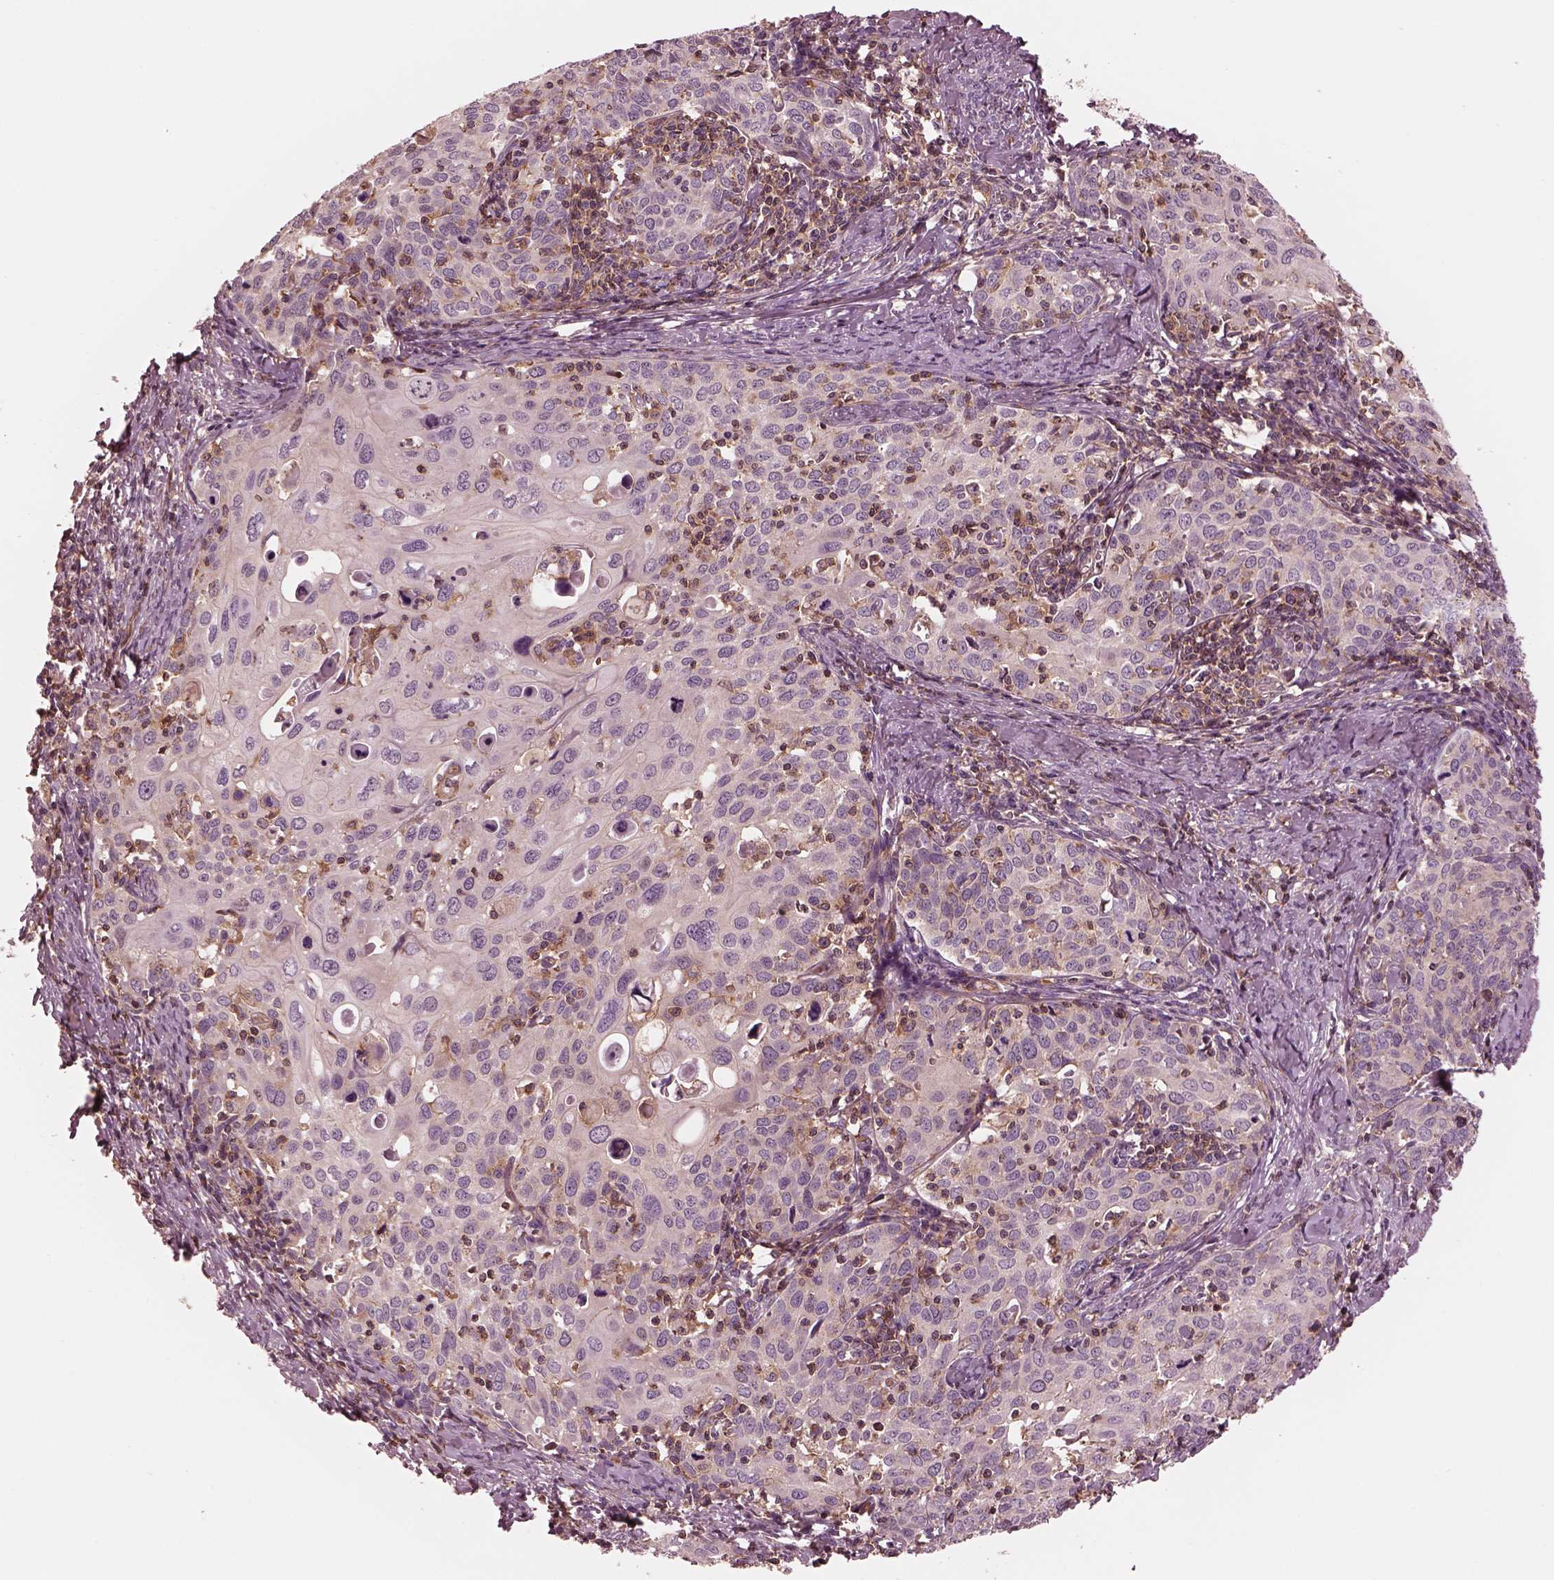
{"staining": {"intensity": "negative", "quantity": "none", "location": "none"}, "tissue": "cervical cancer", "cell_type": "Tumor cells", "image_type": "cancer", "snomed": [{"axis": "morphology", "description": "Squamous cell carcinoma, NOS"}, {"axis": "topography", "description": "Cervix"}], "caption": "This is an immunohistochemistry (IHC) histopathology image of human cervical squamous cell carcinoma. There is no expression in tumor cells.", "gene": "STK33", "patient": {"sex": "female", "age": 62}}